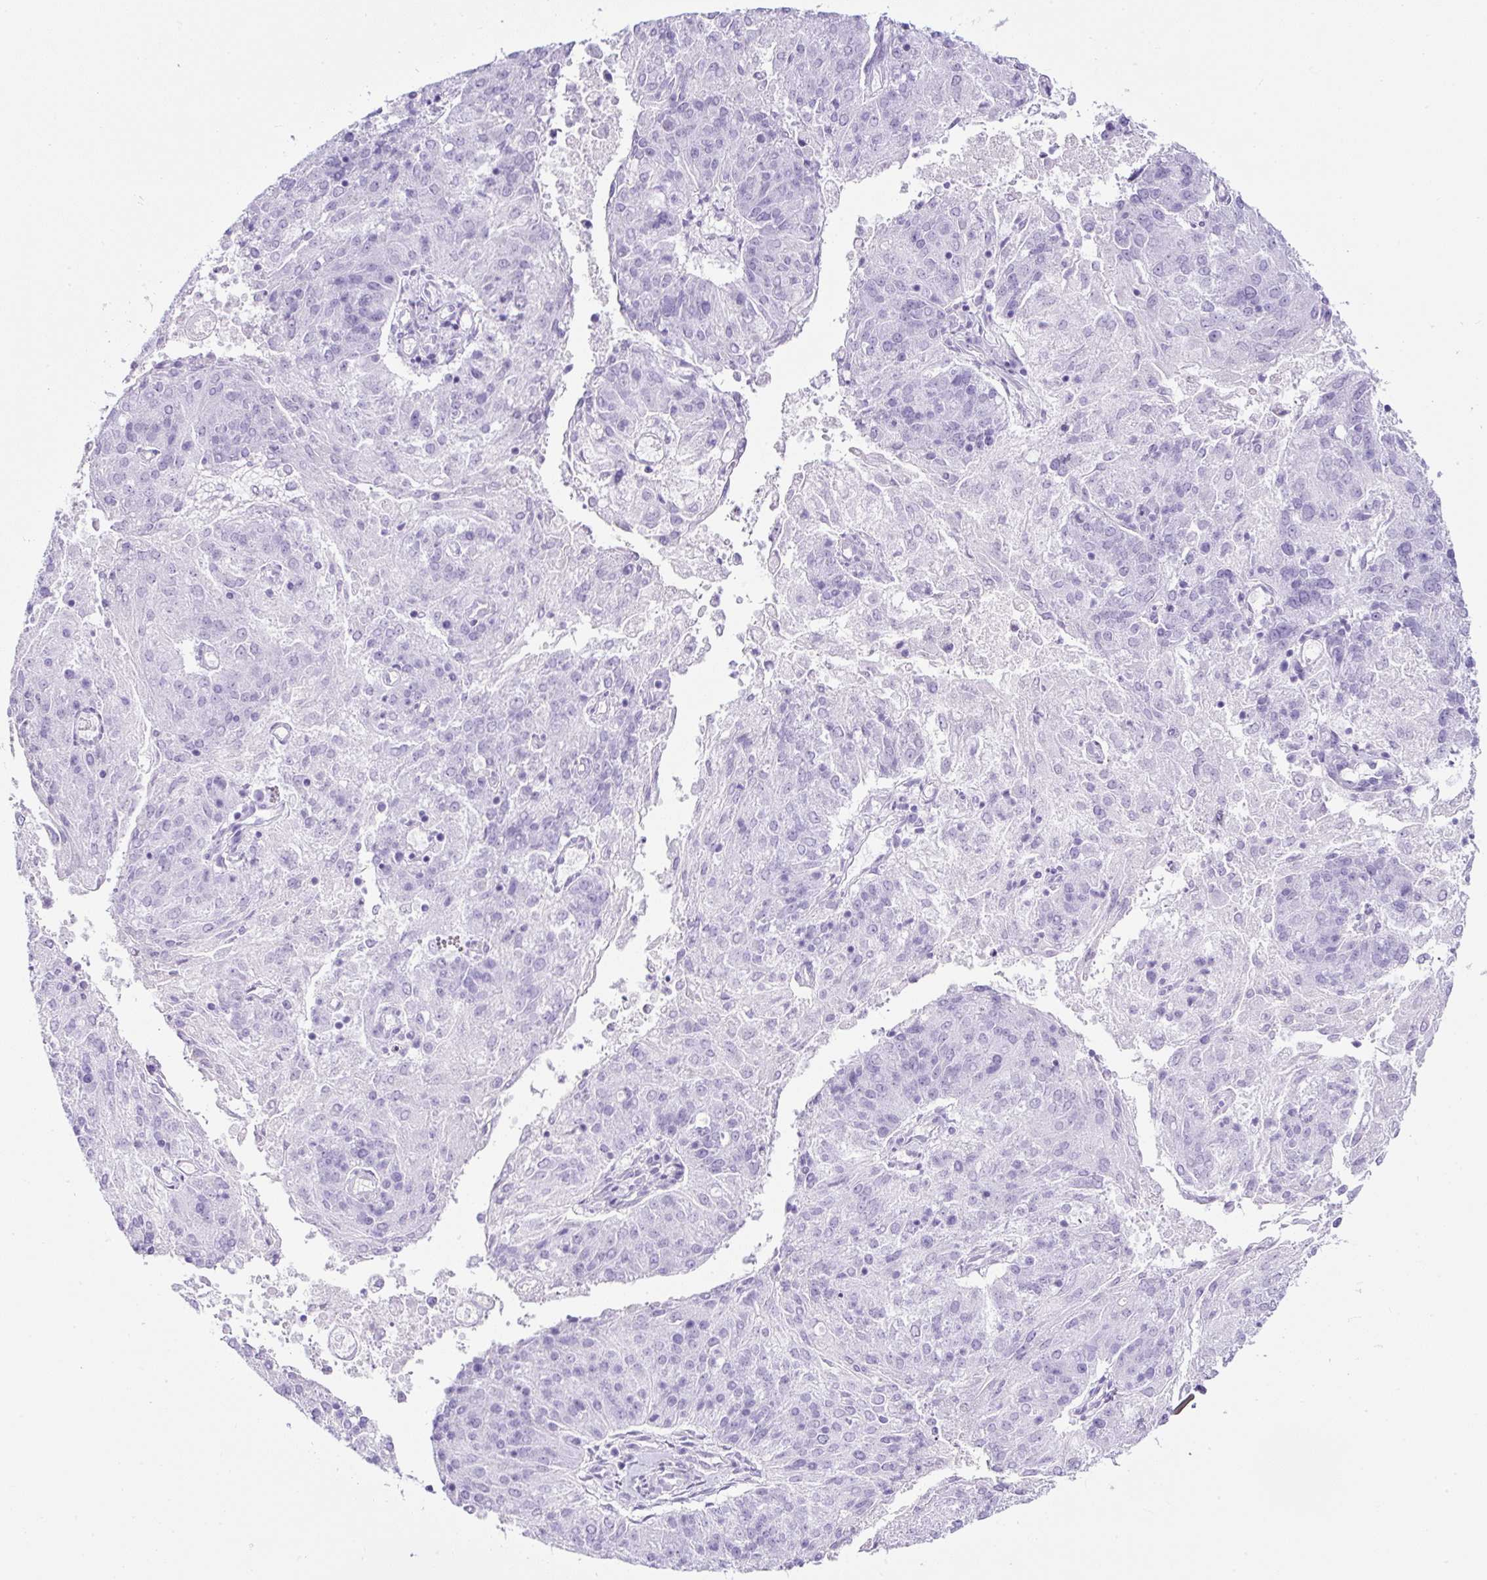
{"staining": {"intensity": "negative", "quantity": "none", "location": "none"}, "tissue": "endometrial cancer", "cell_type": "Tumor cells", "image_type": "cancer", "snomed": [{"axis": "morphology", "description": "Adenocarcinoma, NOS"}, {"axis": "topography", "description": "Endometrium"}], "caption": "IHC image of adenocarcinoma (endometrial) stained for a protein (brown), which demonstrates no positivity in tumor cells.", "gene": "TMEM200B", "patient": {"sex": "female", "age": 82}}